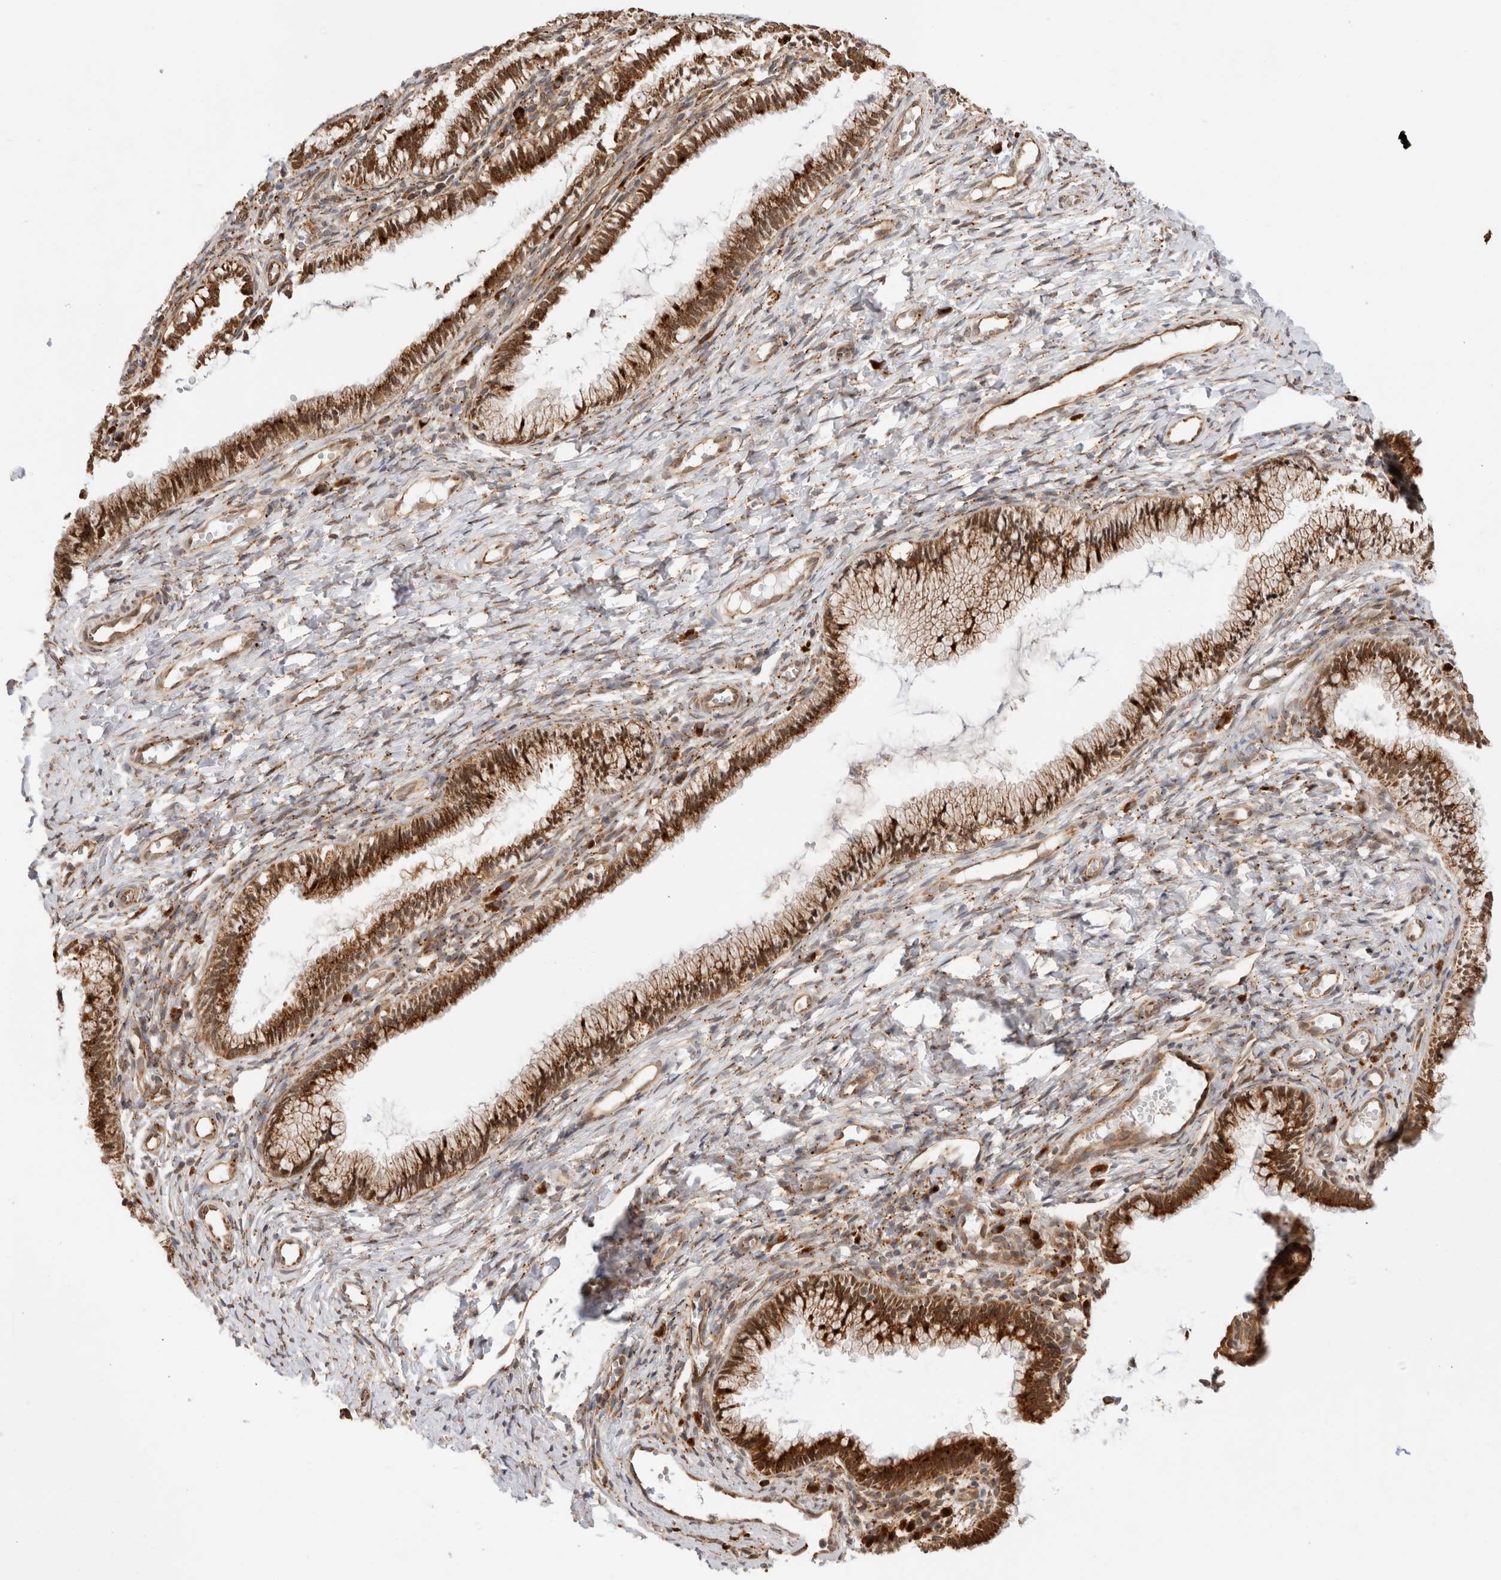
{"staining": {"intensity": "strong", "quantity": ">75%", "location": "cytoplasmic/membranous"}, "tissue": "cervix", "cell_type": "Glandular cells", "image_type": "normal", "snomed": [{"axis": "morphology", "description": "Normal tissue, NOS"}, {"axis": "topography", "description": "Cervix"}], "caption": "IHC photomicrograph of benign cervix stained for a protein (brown), which displays high levels of strong cytoplasmic/membranous expression in approximately >75% of glandular cells.", "gene": "ACTL9", "patient": {"sex": "female", "age": 27}}